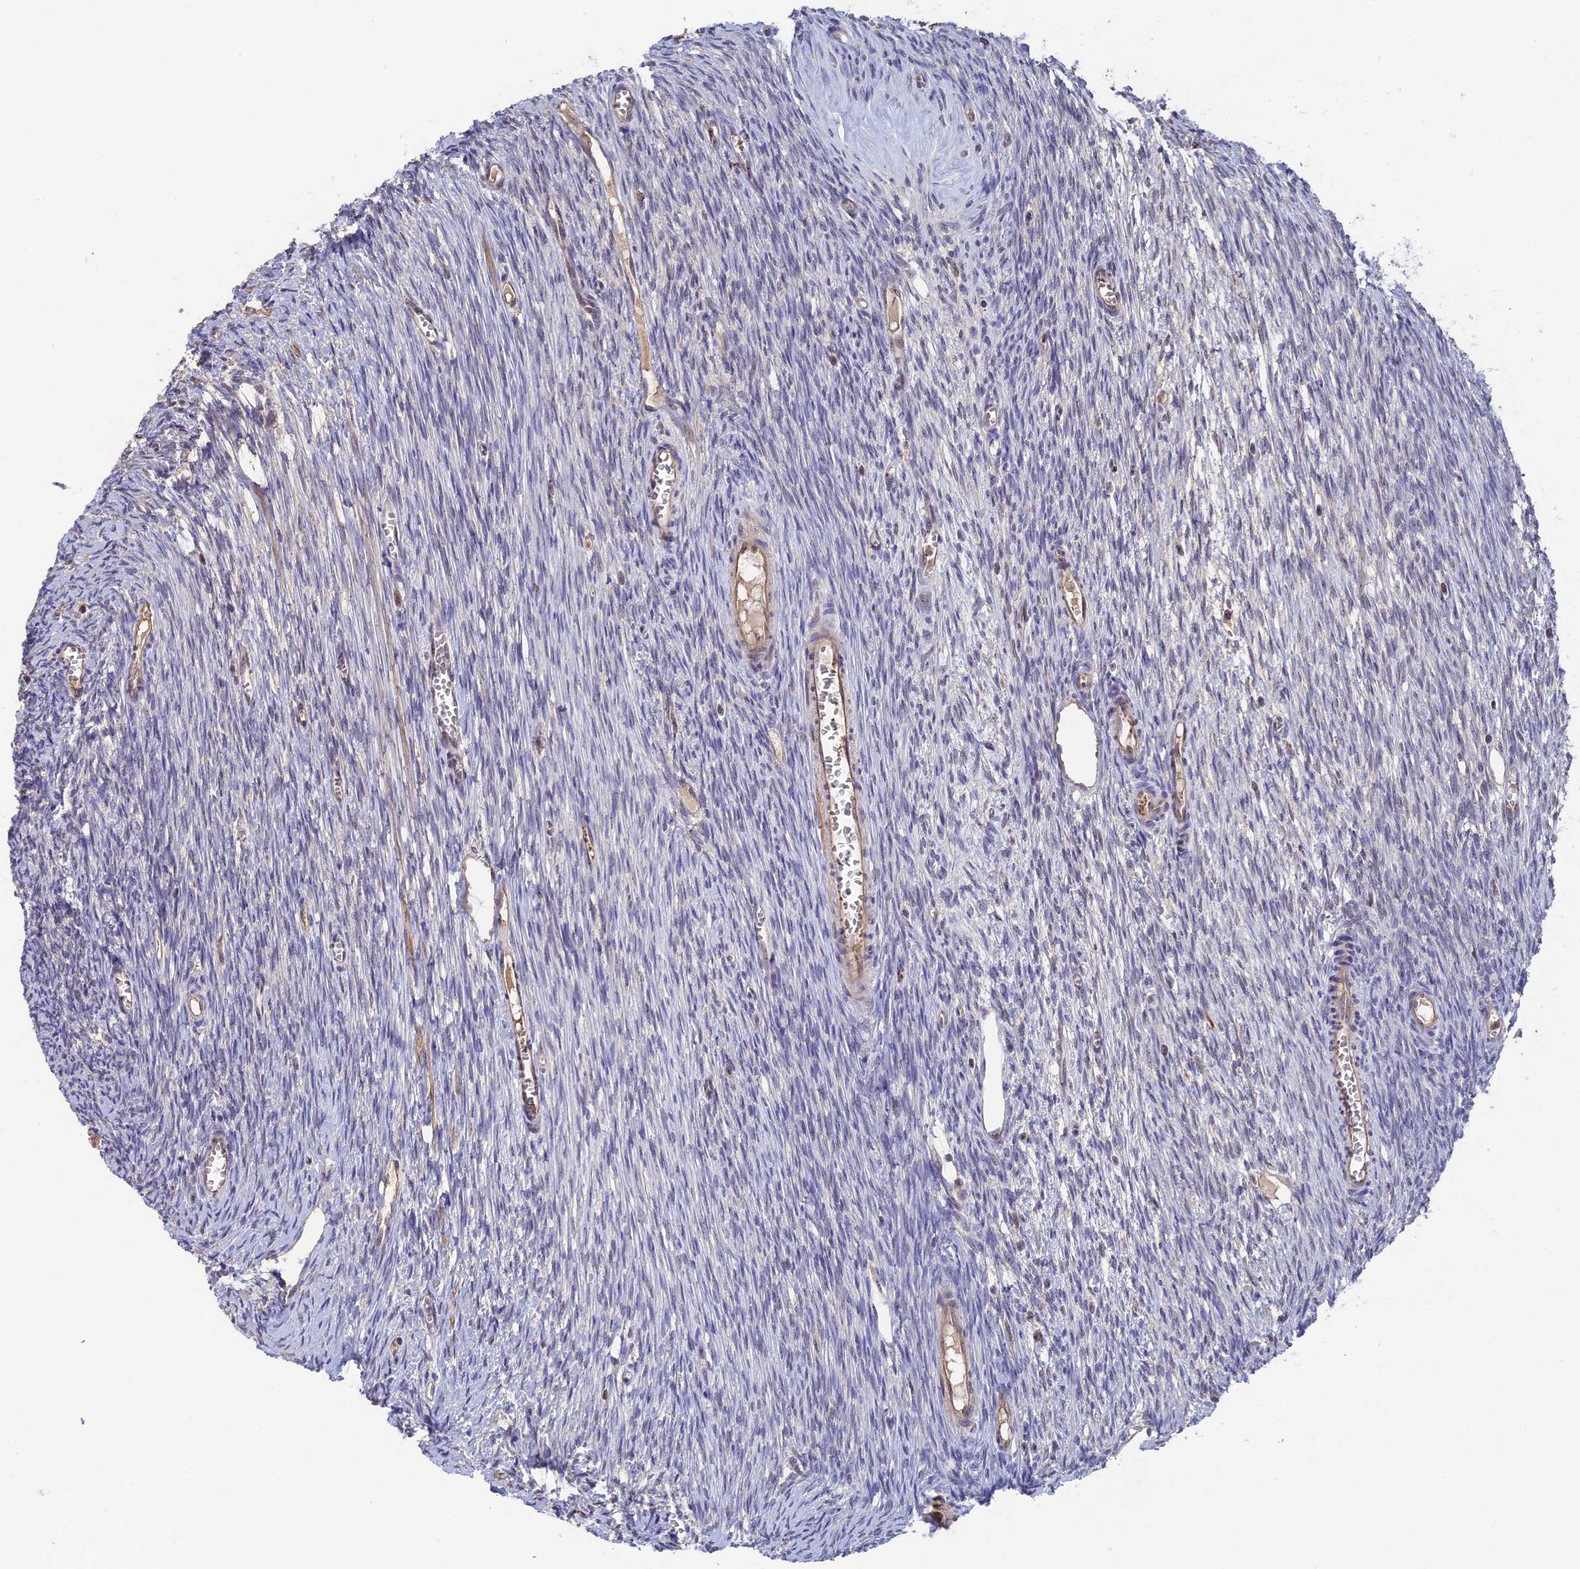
{"staining": {"intensity": "negative", "quantity": "none", "location": "none"}, "tissue": "ovary", "cell_type": "Ovarian stroma cells", "image_type": "normal", "snomed": [{"axis": "morphology", "description": "Normal tissue, NOS"}, {"axis": "topography", "description": "Ovary"}], "caption": "Immunohistochemistry histopathology image of unremarkable ovary: human ovary stained with DAB (3,3'-diaminobenzidine) shows no significant protein staining in ovarian stroma cells.", "gene": "FAM98C", "patient": {"sex": "female", "age": 44}}